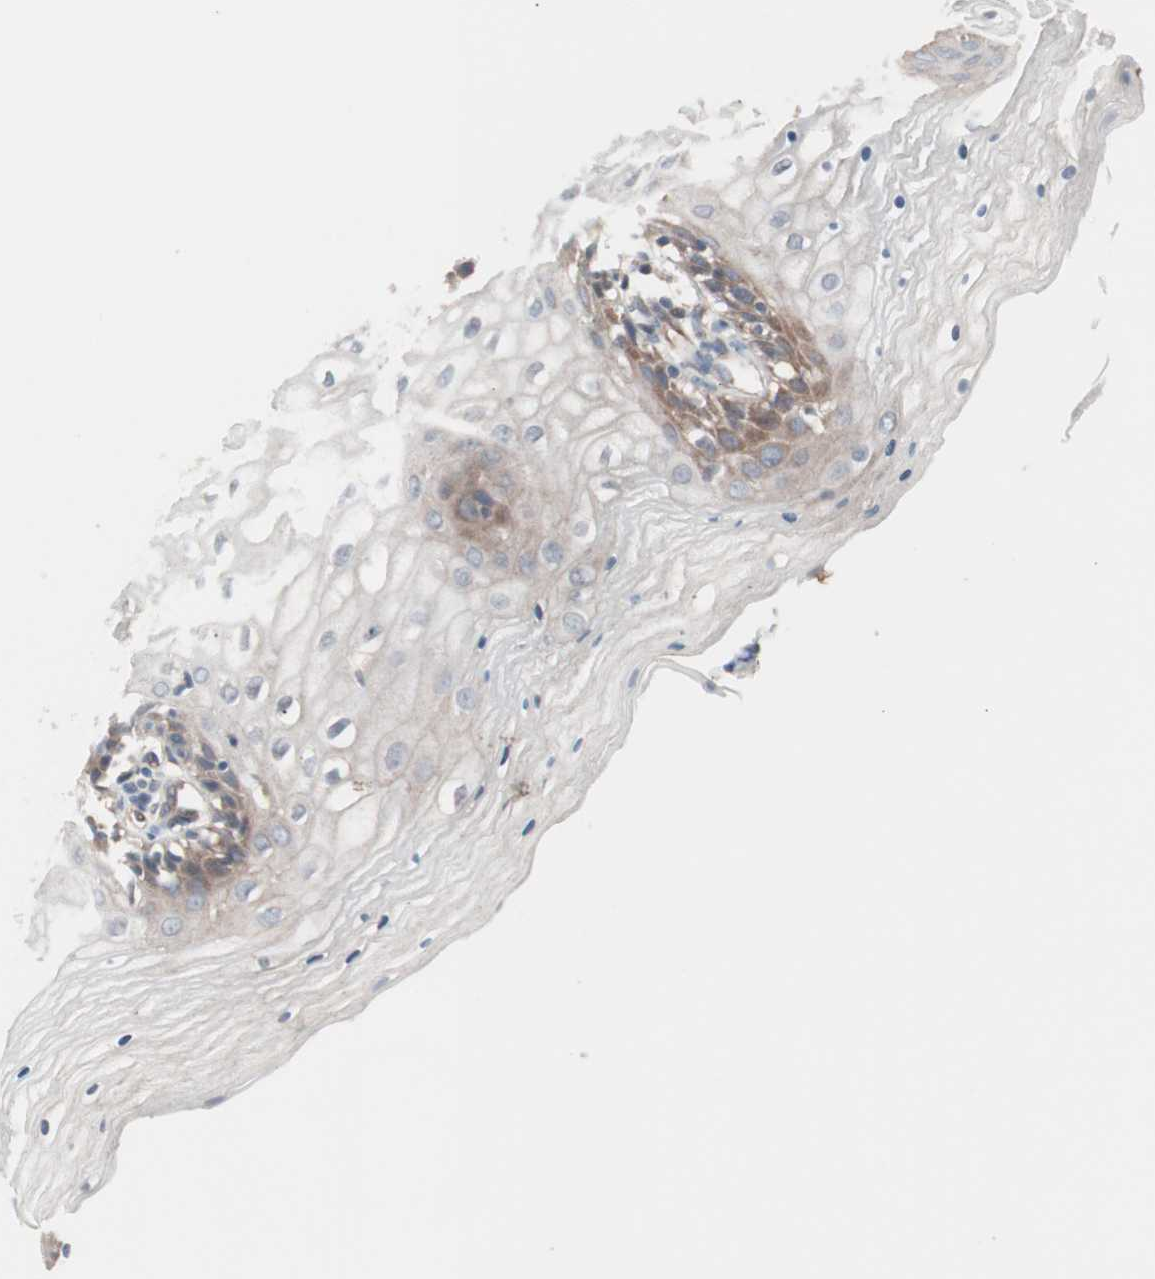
{"staining": {"intensity": "weak", "quantity": "25%-75%", "location": "cytoplasmic/membranous"}, "tissue": "vagina", "cell_type": "Squamous epithelial cells", "image_type": "normal", "snomed": [{"axis": "morphology", "description": "Normal tissue, NOS"}, {"axis": "topography", "description": "Vagina"}], "caption": "Protein analysis of unremarkable vagina demonstrates weak cytoplasmic/membranous positivity in about 25%-75% of squamous epithelial cells. The staining was performed using DAB (3,3'-diaminobenzidine), with brown indicating positive protein expression. Nuclei are stained blue with hematoxylin.", "gene": "ALG5", "patient": {"sex": "female", "age": 34}}